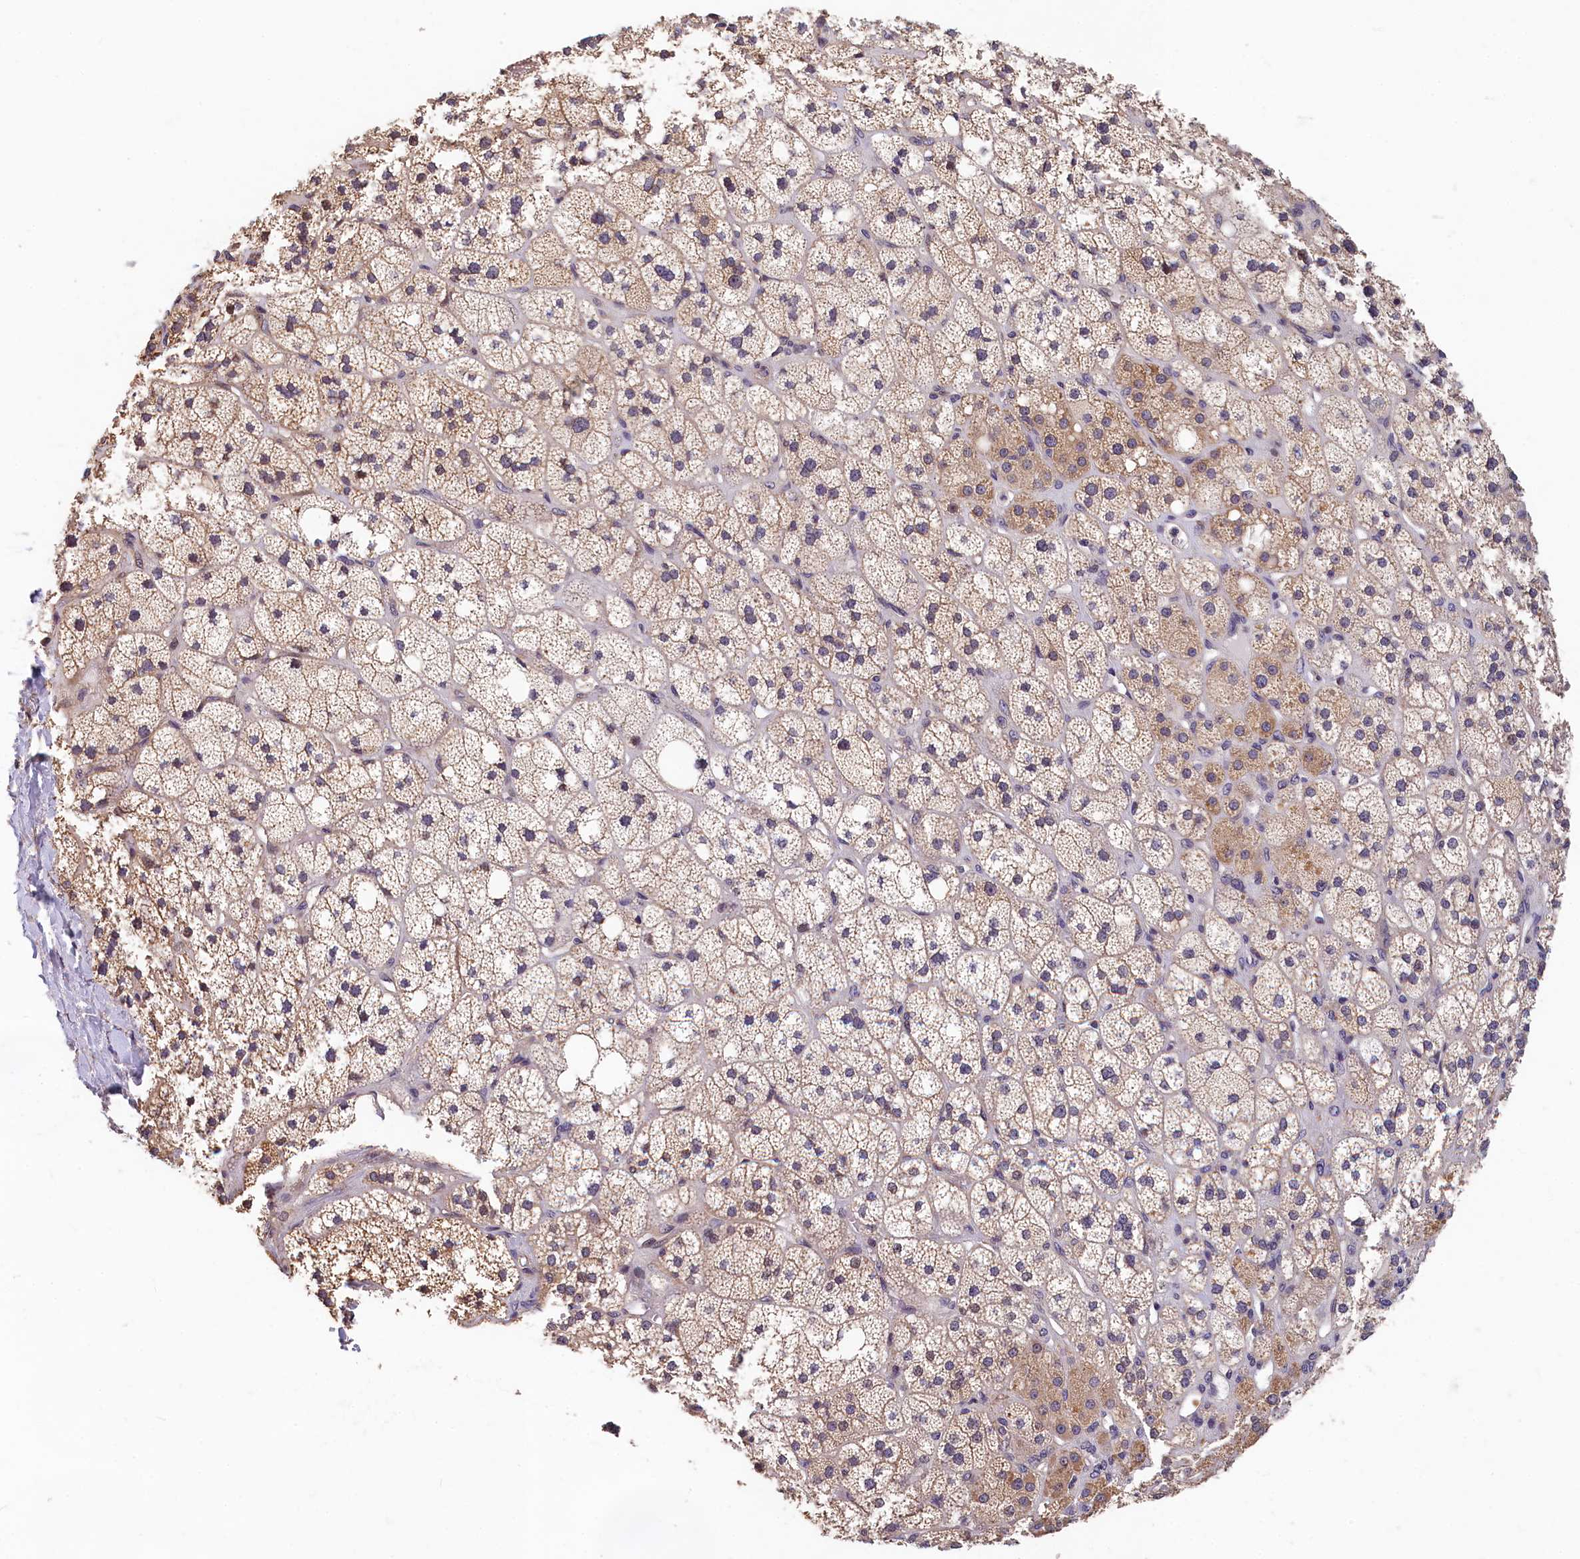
{"staining": {"intensity": "moderate", "quantity": "25%-75%", "location": "cytoplasmic/membranous"}, "tissue": "adrenal gland", "cell_type": "Glandular cells", "image_type": "normal", "snomed": [{"axis": "morphology", "description": "Normal tissue, NOS"}, {"axis": "topography", "description": "Adrenal gland"}], "caption": "High-power microscopy captured an IHC histopathology image of normal adrenal gland, revealing moderate cytoplasmic/membranous staining in about 25%-75% of glandular cells. The staining was performed using DAB, with brown indicating positive protein expression. Nuclei are stained blue with hematoxylin.", "gene": "TMEM116", "patient": {"sex": "male", "age": 61}}